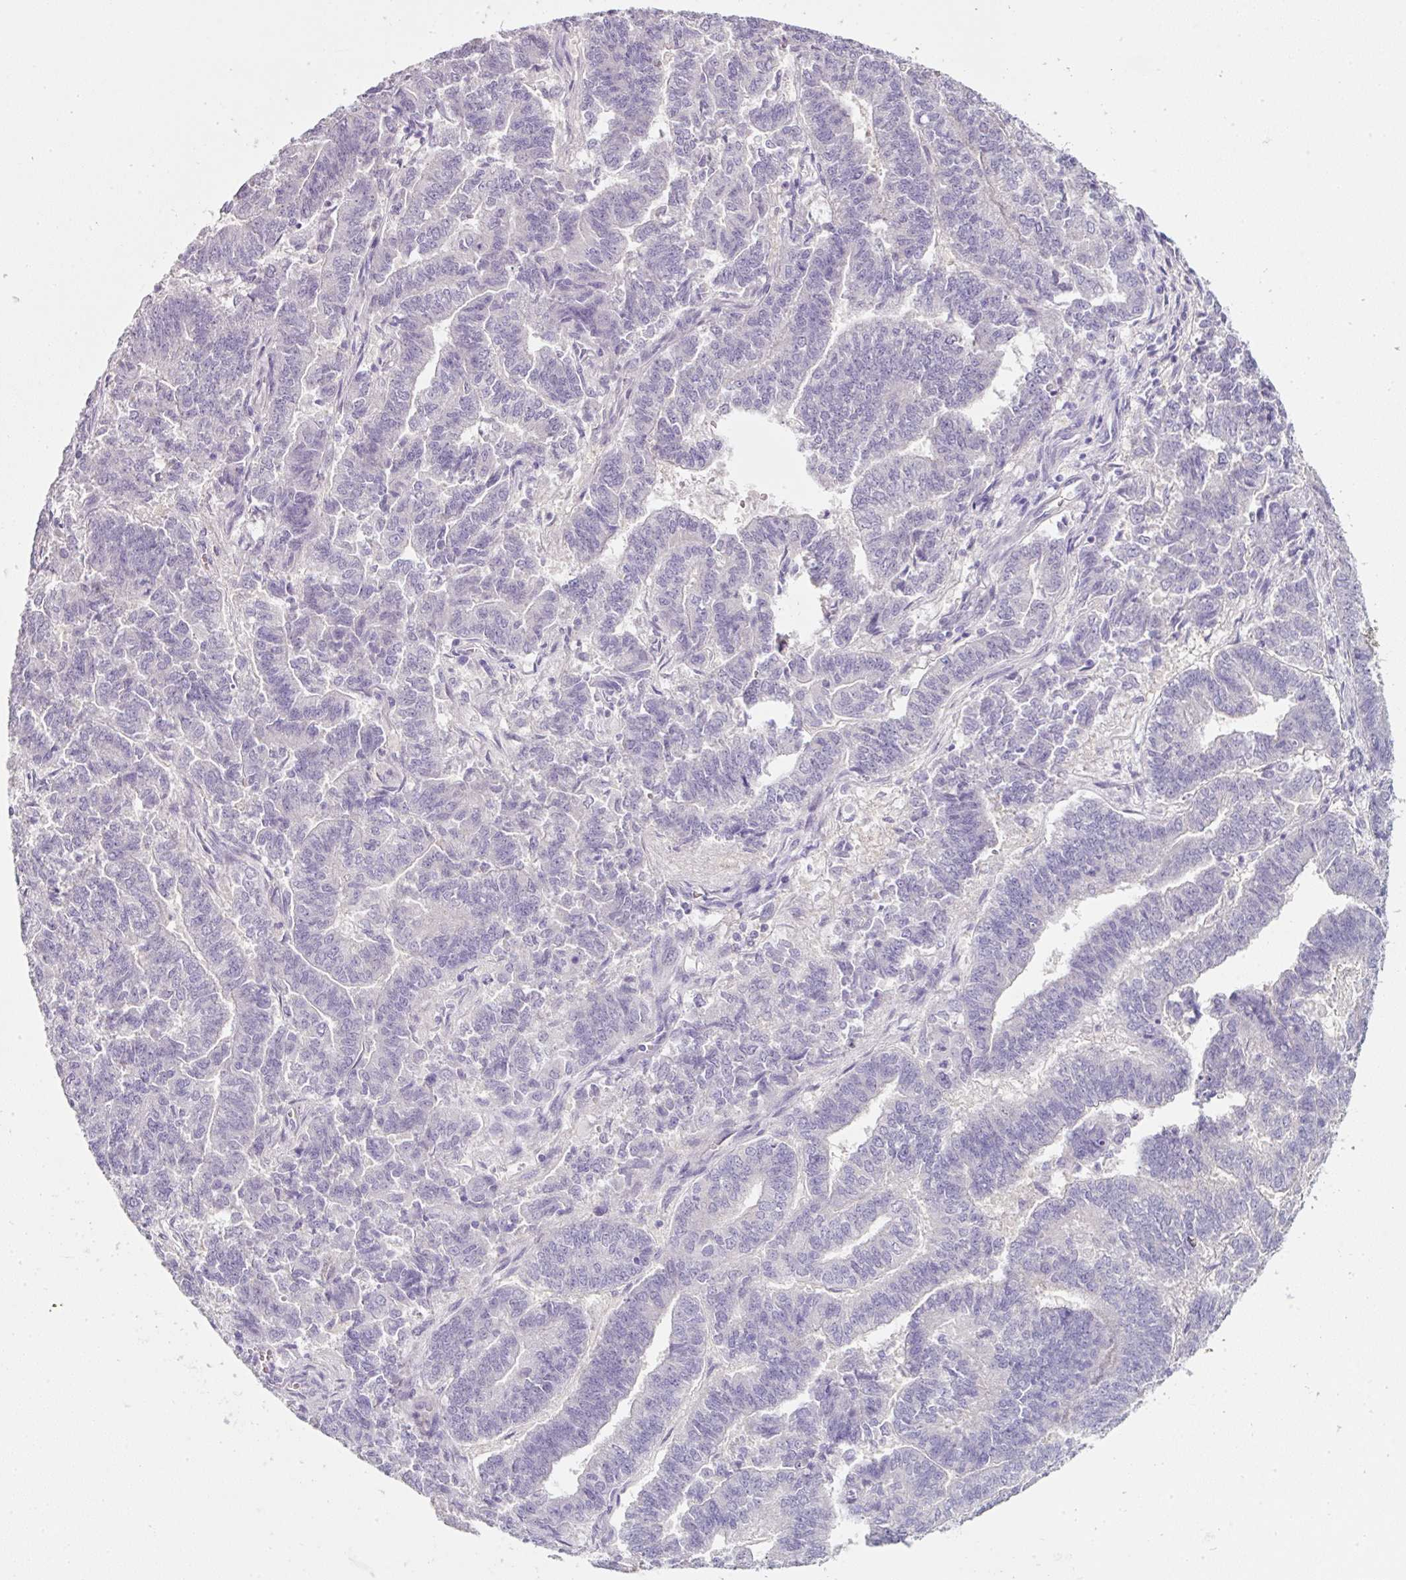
{"staining": {"intensity": "negative", "quantity": "none", "location": "none"}, "tissue": "endometrial cancer", "cell_type": "Tumor cells", "image_type": "cancer", "snomed": [{"axis": "morphology", "description": "Adenocarcinoma, NOS"}, {"axis": "topography", "description": "Endometrium"}], "caption": "Micrograph shows no significant protein positivity in tumor cells of adenocarcinoma (endometrial). Brightfield microscopy of IHC stained with DAB (brown) and hematoxylin (blue), captured at high magnification.", "gene": "SLC2A2", "patient": {"sex": "female", "age": 72}}